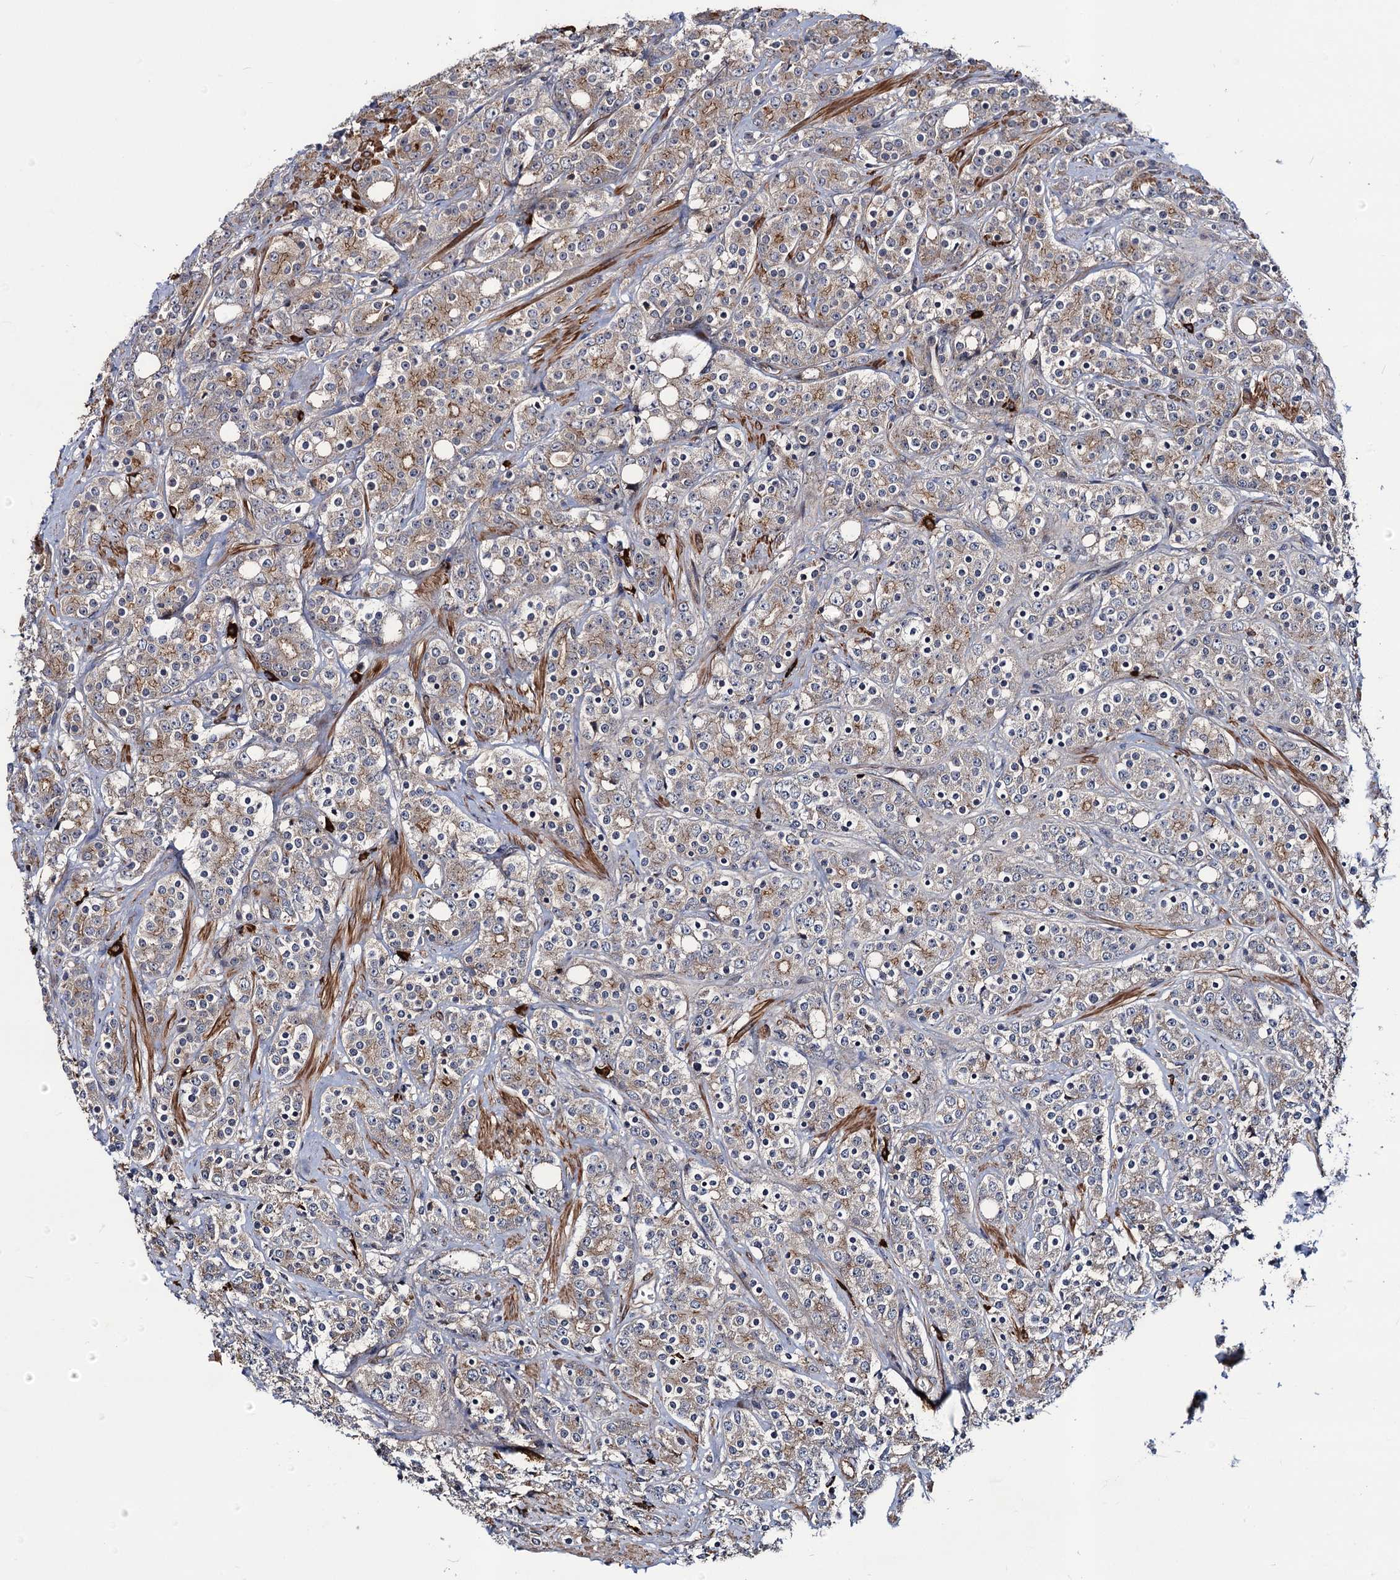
{"staining": {"intensity": "moderate", "quantity": "25%-75%", "location": "cytoplasmic/membranous"}, "tissue": "prostate cancer", "cell_type": "Tumor cells", "image_type": "cancer", "snomed": [{"axis": "morphology", "description": "Adenocarcinoma, High grade"}, {"axis": "topography", "description": "Prostate"}], "caption": "Adenocarcinoma (high-grade) (prostate) tissue displays moderate cytoplasmic/membranous positivity in about 25%-75% of tumor cells (Stains: DAB in brown, nuclei in blue, Microscopy: brightfield microscopy at high magnification).", "gene": "KXD1", "patient": {"sex": "male", "age": 62}}